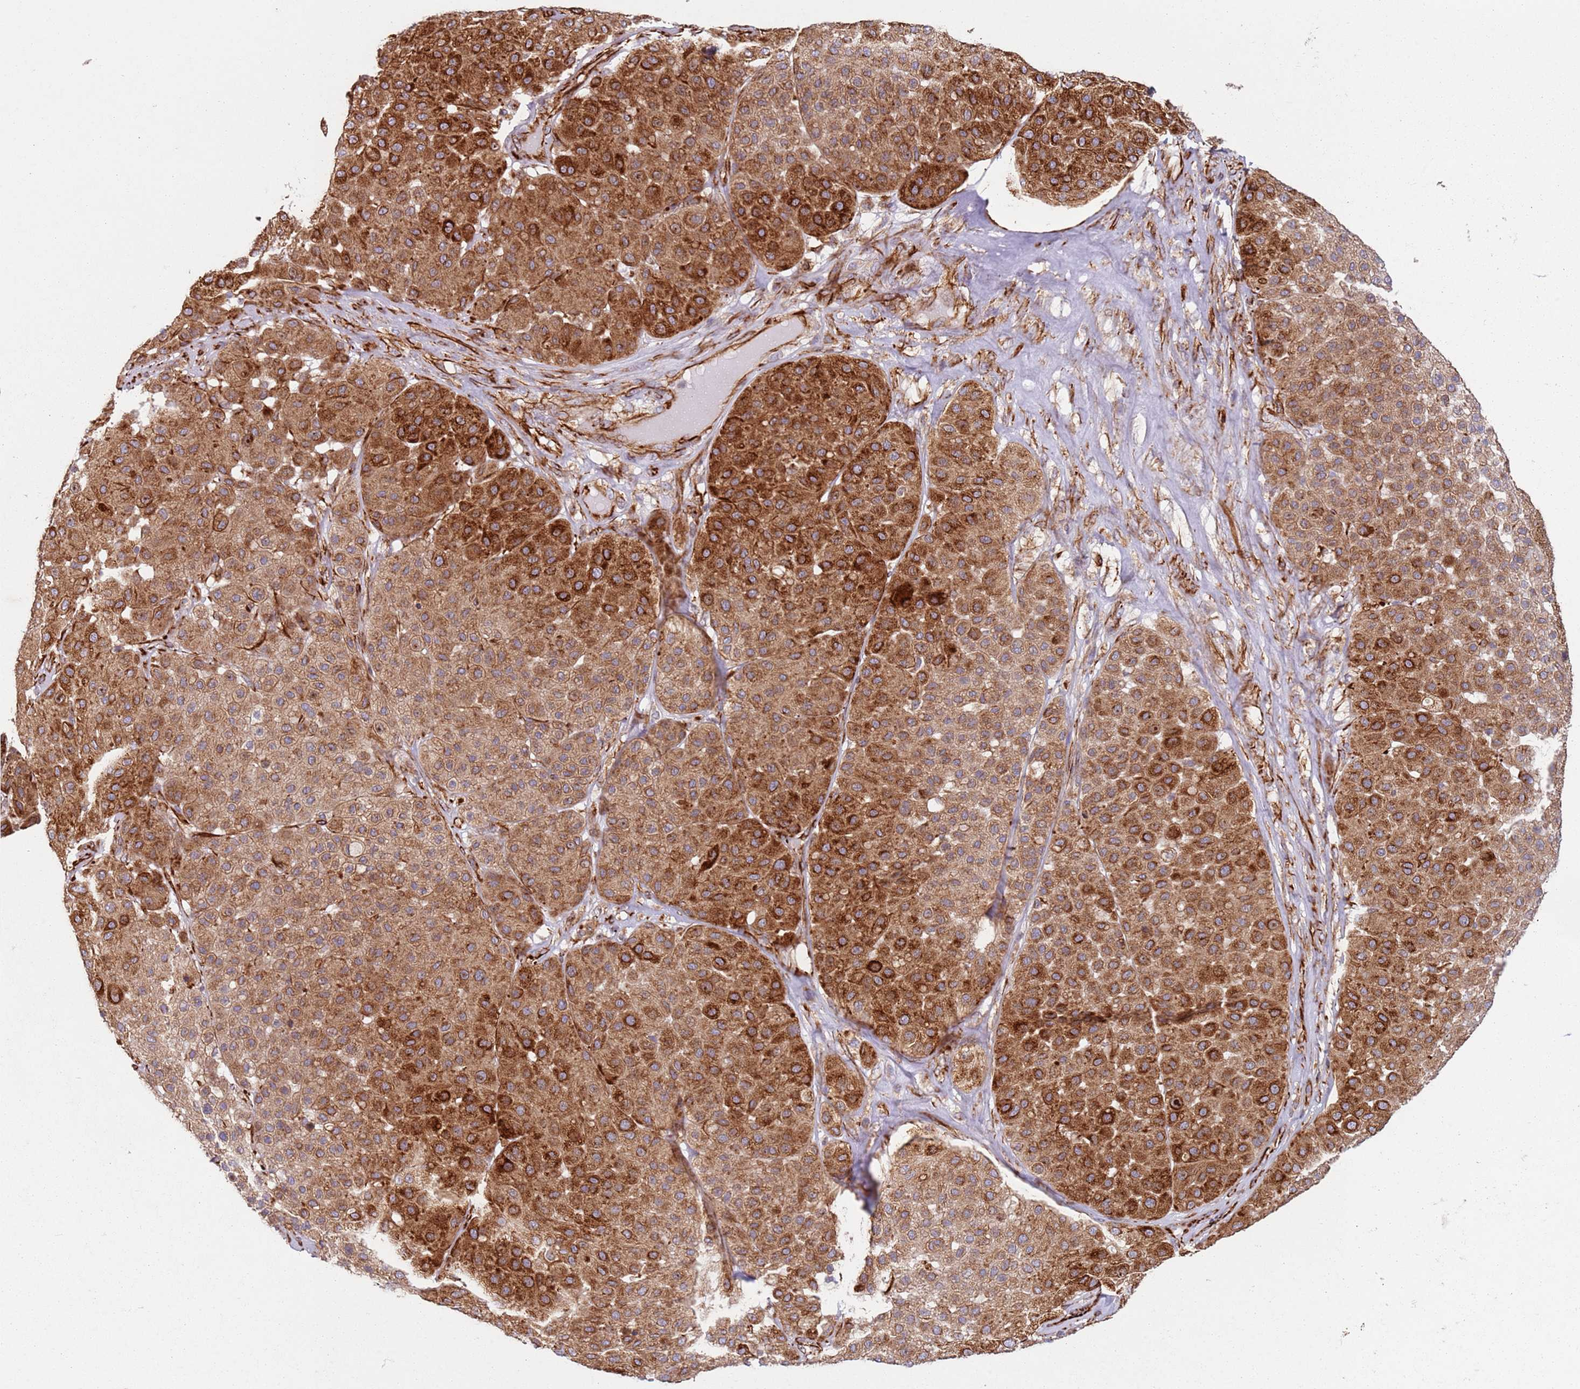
{"staining": {"intensity": "strong", "quantity": ">75%", "location": "cytoplasmic/membranous"}, "tissue": "melanoma", "cell_type": "Tumor cells", "image_type": "cancer", "snomed": [{"axis": "morphology", "description": "Malignant melanoma, Metastatic site"}, {"axis": "topography", "description": "Smooth muscle"}], "caption": "The immunohistochemical stain shows strong cytoplasmic/membranous staining in tumor cells of malignant melanoma (metastatic site) tissue.", "gene": "SNAPIN", "patient": {"sex": "male", "age": 41}}